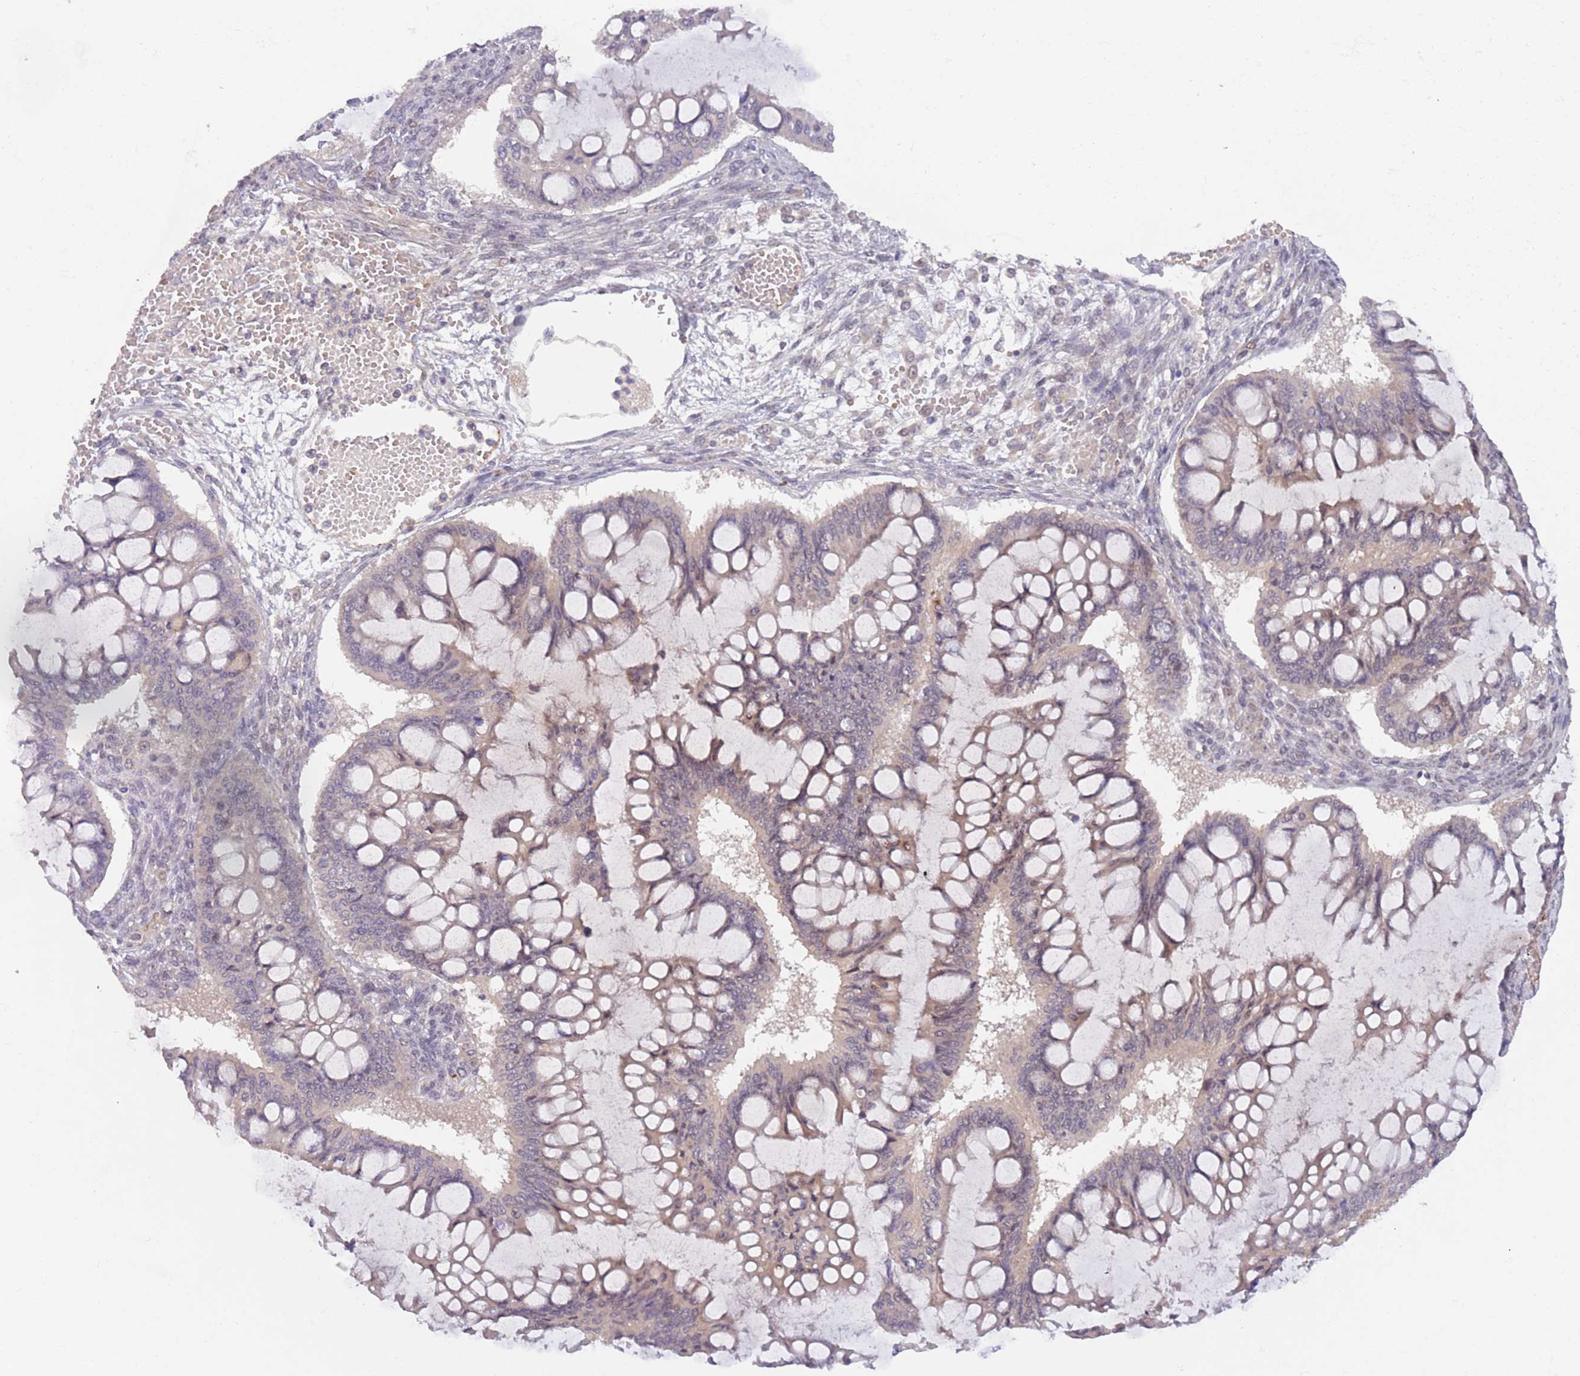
{"staining": {"intensity": "weak", "quantity": "<25%", "location": "cytoplasmic/membranous"}, "tissue": "ovarian cancer", "cell_type": "Tumor cells", "image_type": "cancer", "snomed": [{"axis": "morphology", "description": "Cystadenocarcinoma, mucinous, NOS"}, {"axis": "topography", "description": "Ovary"}], "caption": "A micrograph of mucinous cystadenocarcinoma (ovarian) stained for a protein reveals no brown staining in tumor cells. Nuclei are stained in blue.", "gene": "RFXANK", "patient": {"sex": "female", "age": 73}}